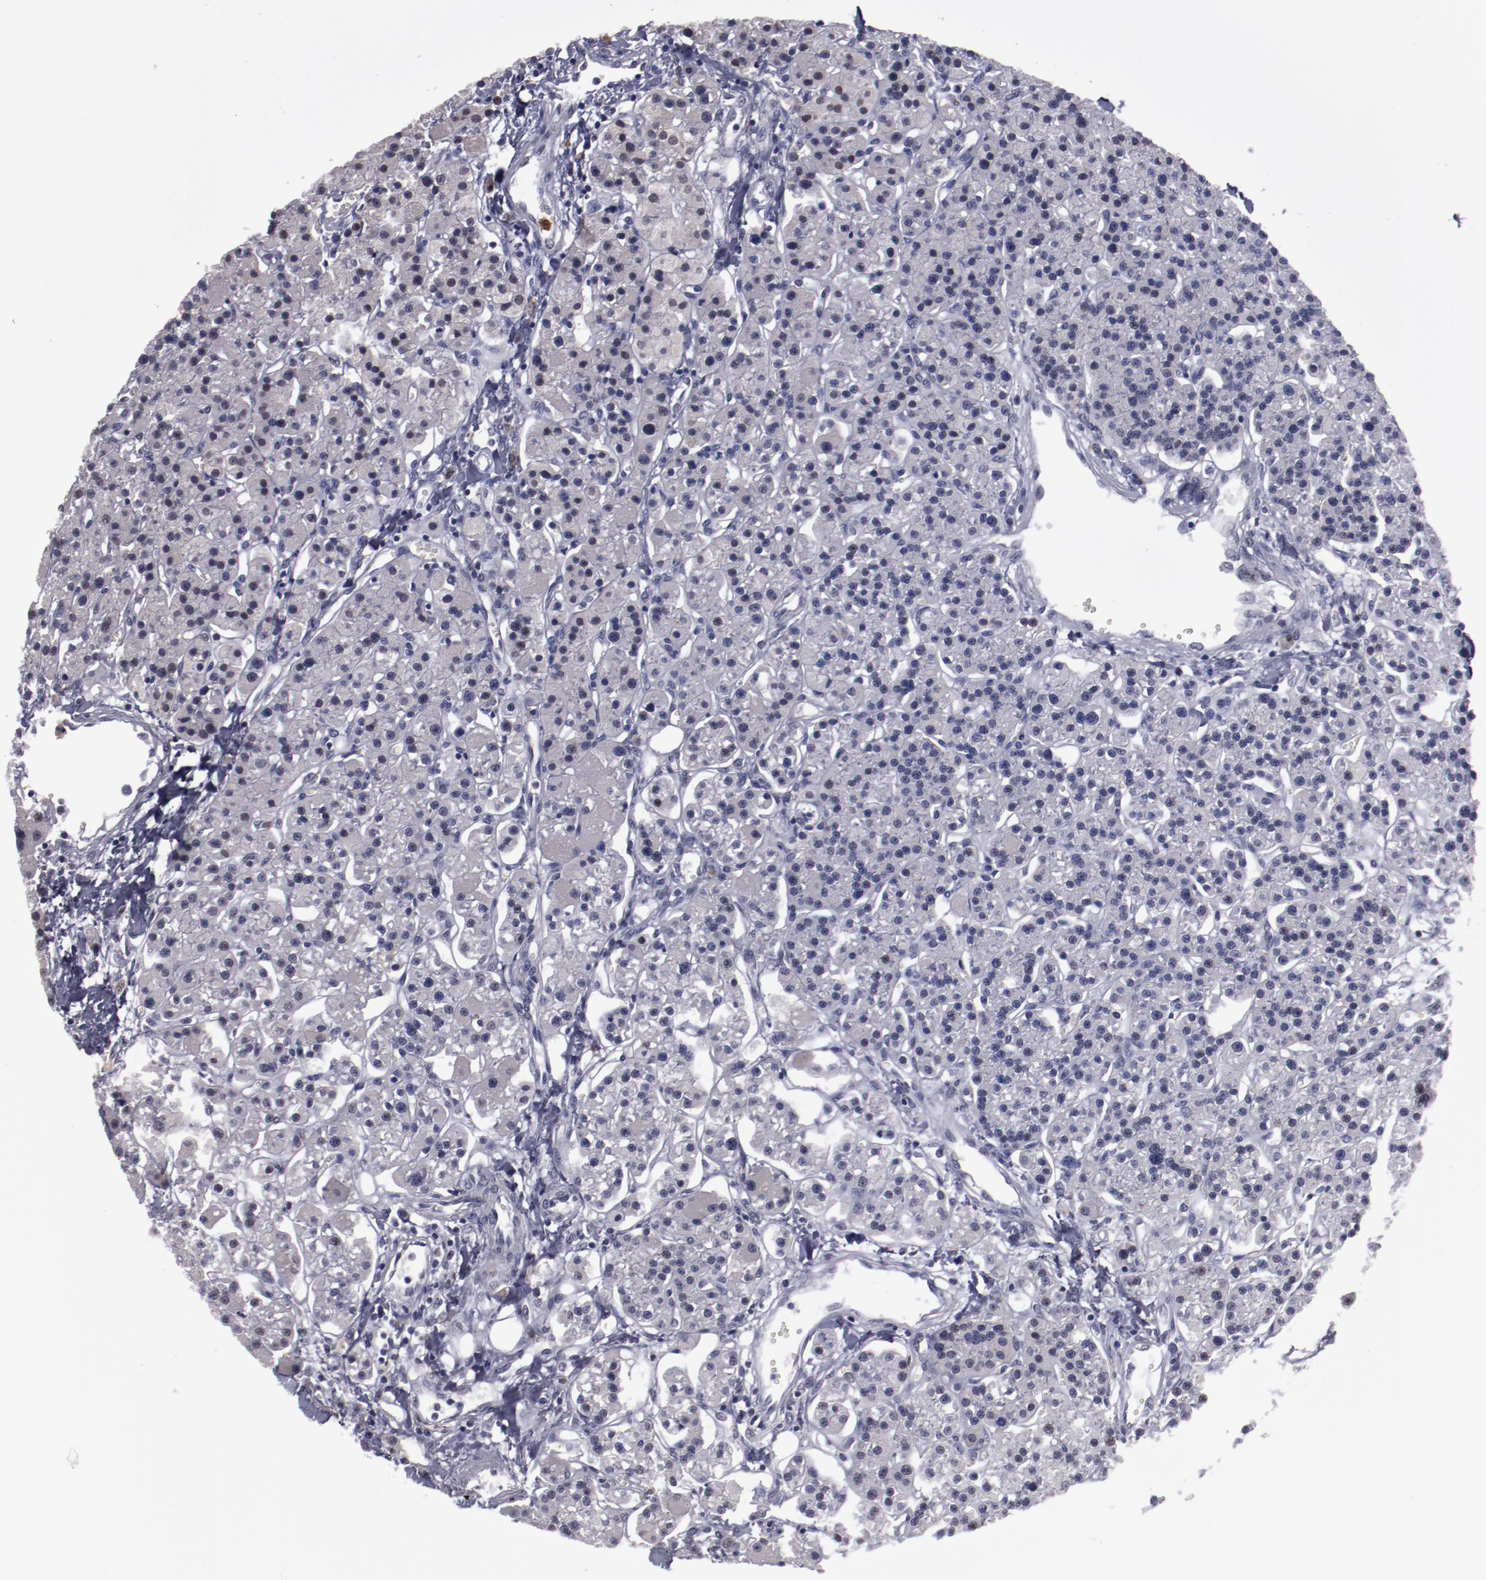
{"staining": {"intensity": "negative", "quantity": "none", "location": "none"}, "tissue": "parathyroid gland", "cell_type": "Glandular cells", "image_type": "normal", "snomed": [{"axis": "morphology", "description": "Normal tissue, NOS"}, {"axis": "topography", "description": "Parathyroid gland"}], "caption": "Parathyroid gland was stained to show a protein in brown. There is no significant expression in glandular cells. (DAB immunohistochemistry (IHC), high magnification).", "gene": "IRF4", "patient": {"sex": "female", "age": 58}}